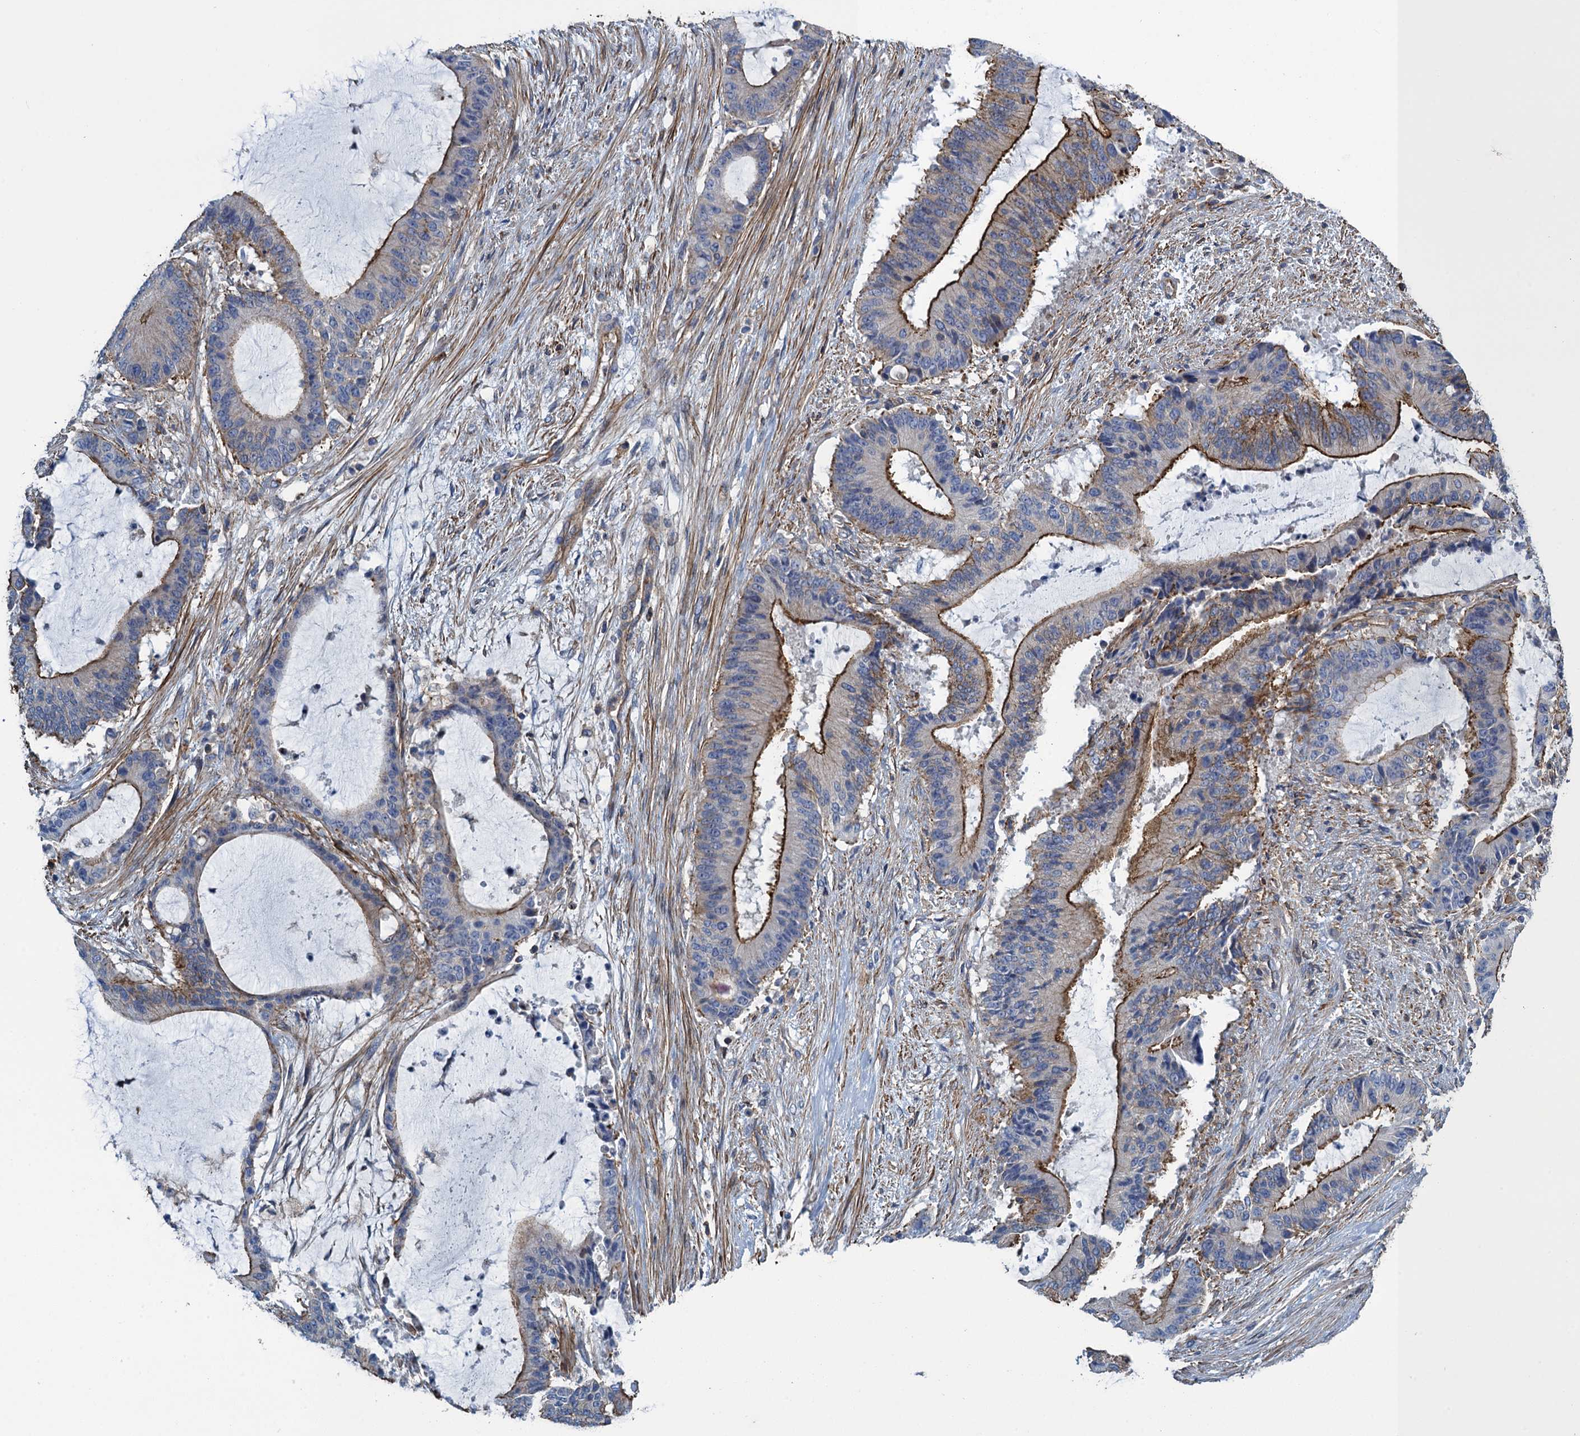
{"staining": {"intensity": "strong", "quantity": "25%-75%", "location": "cytoplasmic/membranous"}, "tissue": "liver cancer", "cell_type": "Tumor cells", "image_type": "cancer", "snomed": [{"axis": "morphology", "description": "Normal tissue, NOS"}, {"axis": "morphology", "description": "Cholangiocarcinoma"}, {"axis": "topography", "description": "Liver"}, {"axis": "topography", "description": "Peripheral nerve tissue"}], "caption": "Immunohistochemistry (IHC) (DAB (3,3'-diaminobenzidine)) staining of liver cancer exhibits strong cytoplasmic/membranous protein positivity in about 25%-75% of tumor cells. Using DAB (3,3'-diaminobenzidine) (brown) and hematoxylin (blue) stains, captured at high magnification using brightfield microscopy.", "gene": "PROSER2", "patient": {"sex": "female", "age": 73}}